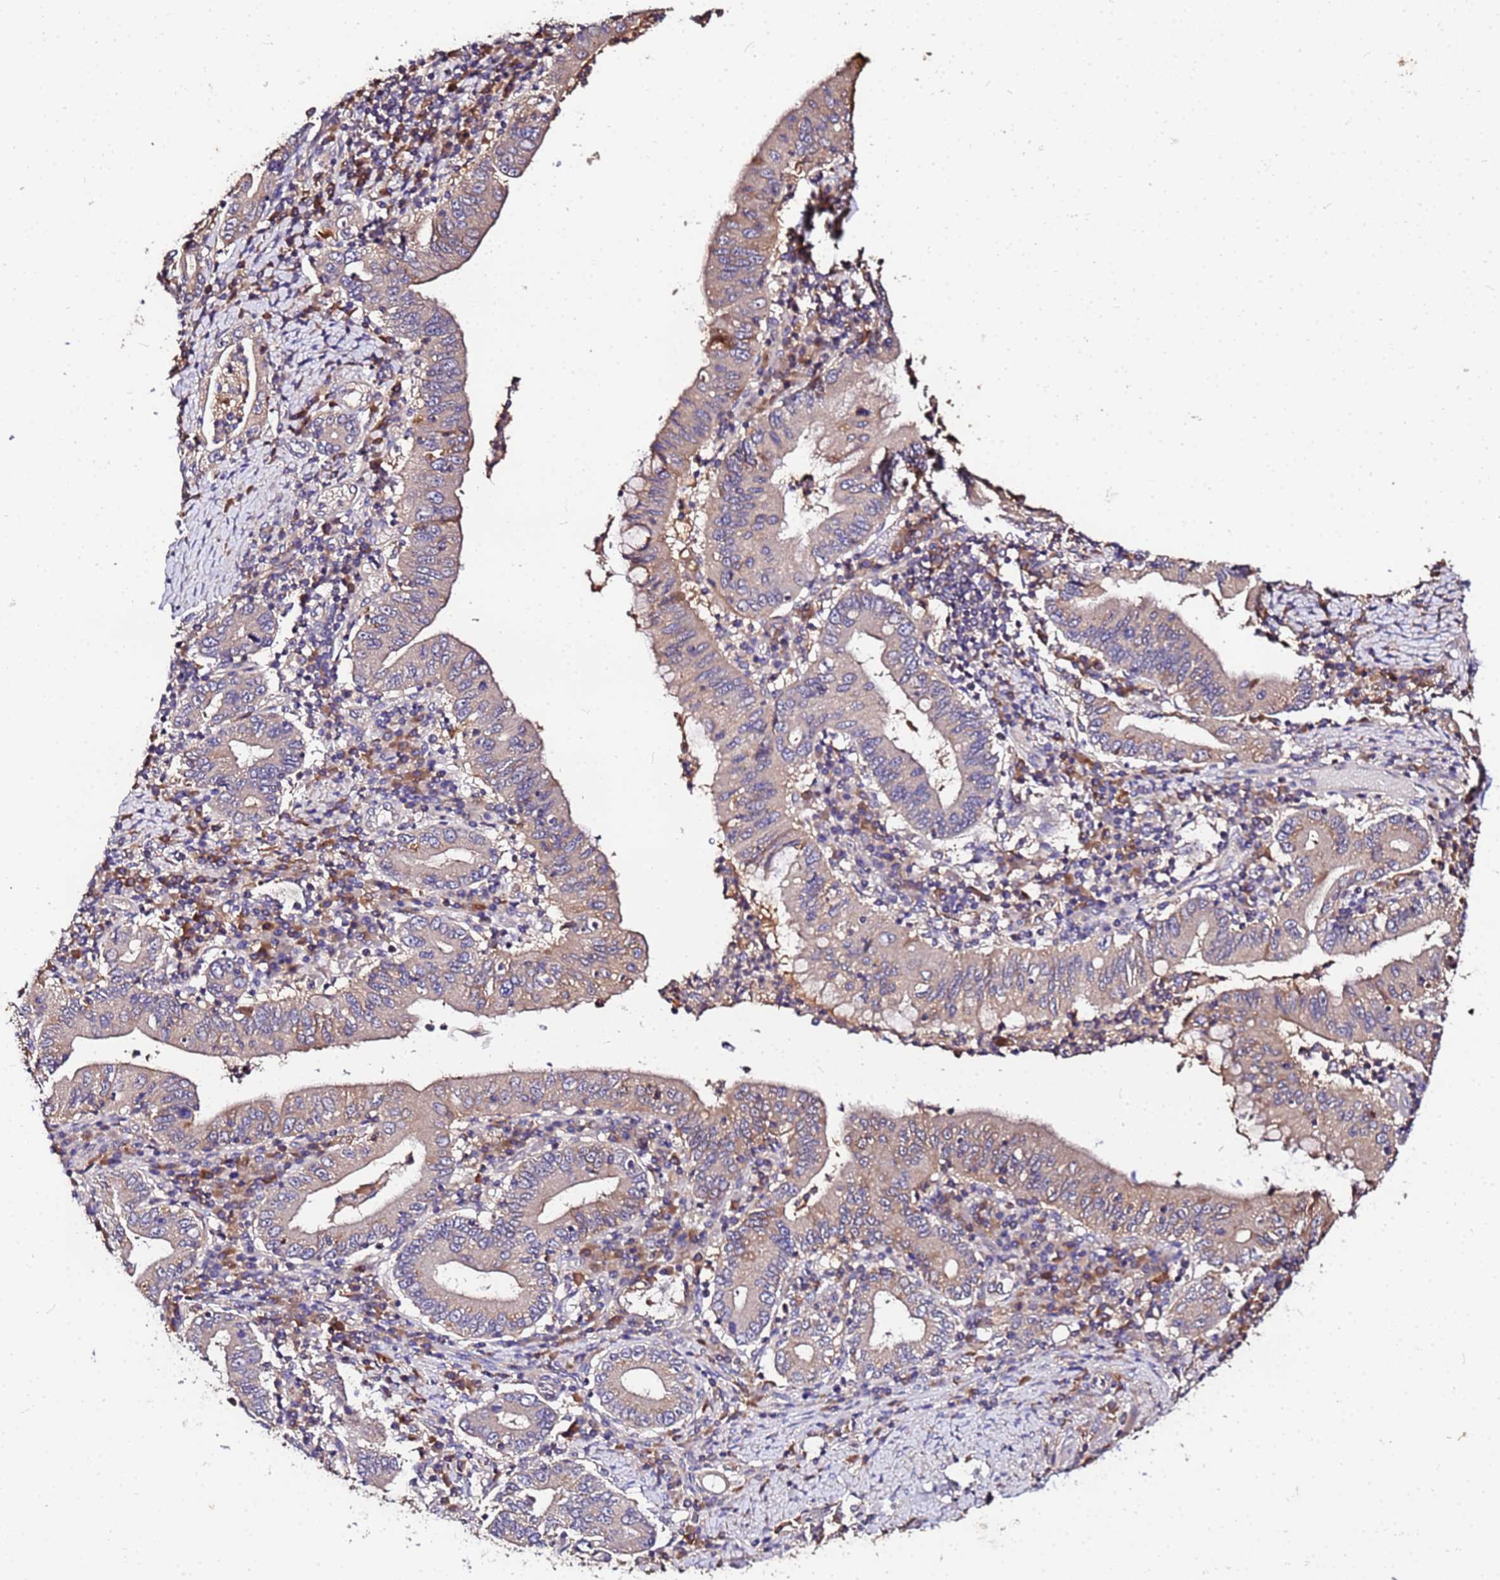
{"staining": {"intensity": "weak", "quantity": "25%-75%", "location": "cytoplasmic/membranous"}, "tissue": "stomach cancer", "cell_type": "Tumor cells", "image_type": "cancer", "snomed": [{"axis": "morphology", "description": "Normal tissue, NOS"}, {"axis": "morphology", "description": "Adenocarcinoma, NOS"}, {"axis": "topography", "description": "Esophagus"}, {"axis": "topography", "description": "Stomach, upper"}, {"axis": "topography", "description": "Peripheral nerve tissue"}], "caption": "About 25%-75% of tumor cells in human stomach cancer demonstrate weak cytoplasmic/membranous protein staining as visualized by brown immunohistochemical staining.", "gene": "MTERF1", "patient": {"sex": "male", "age": 62}}